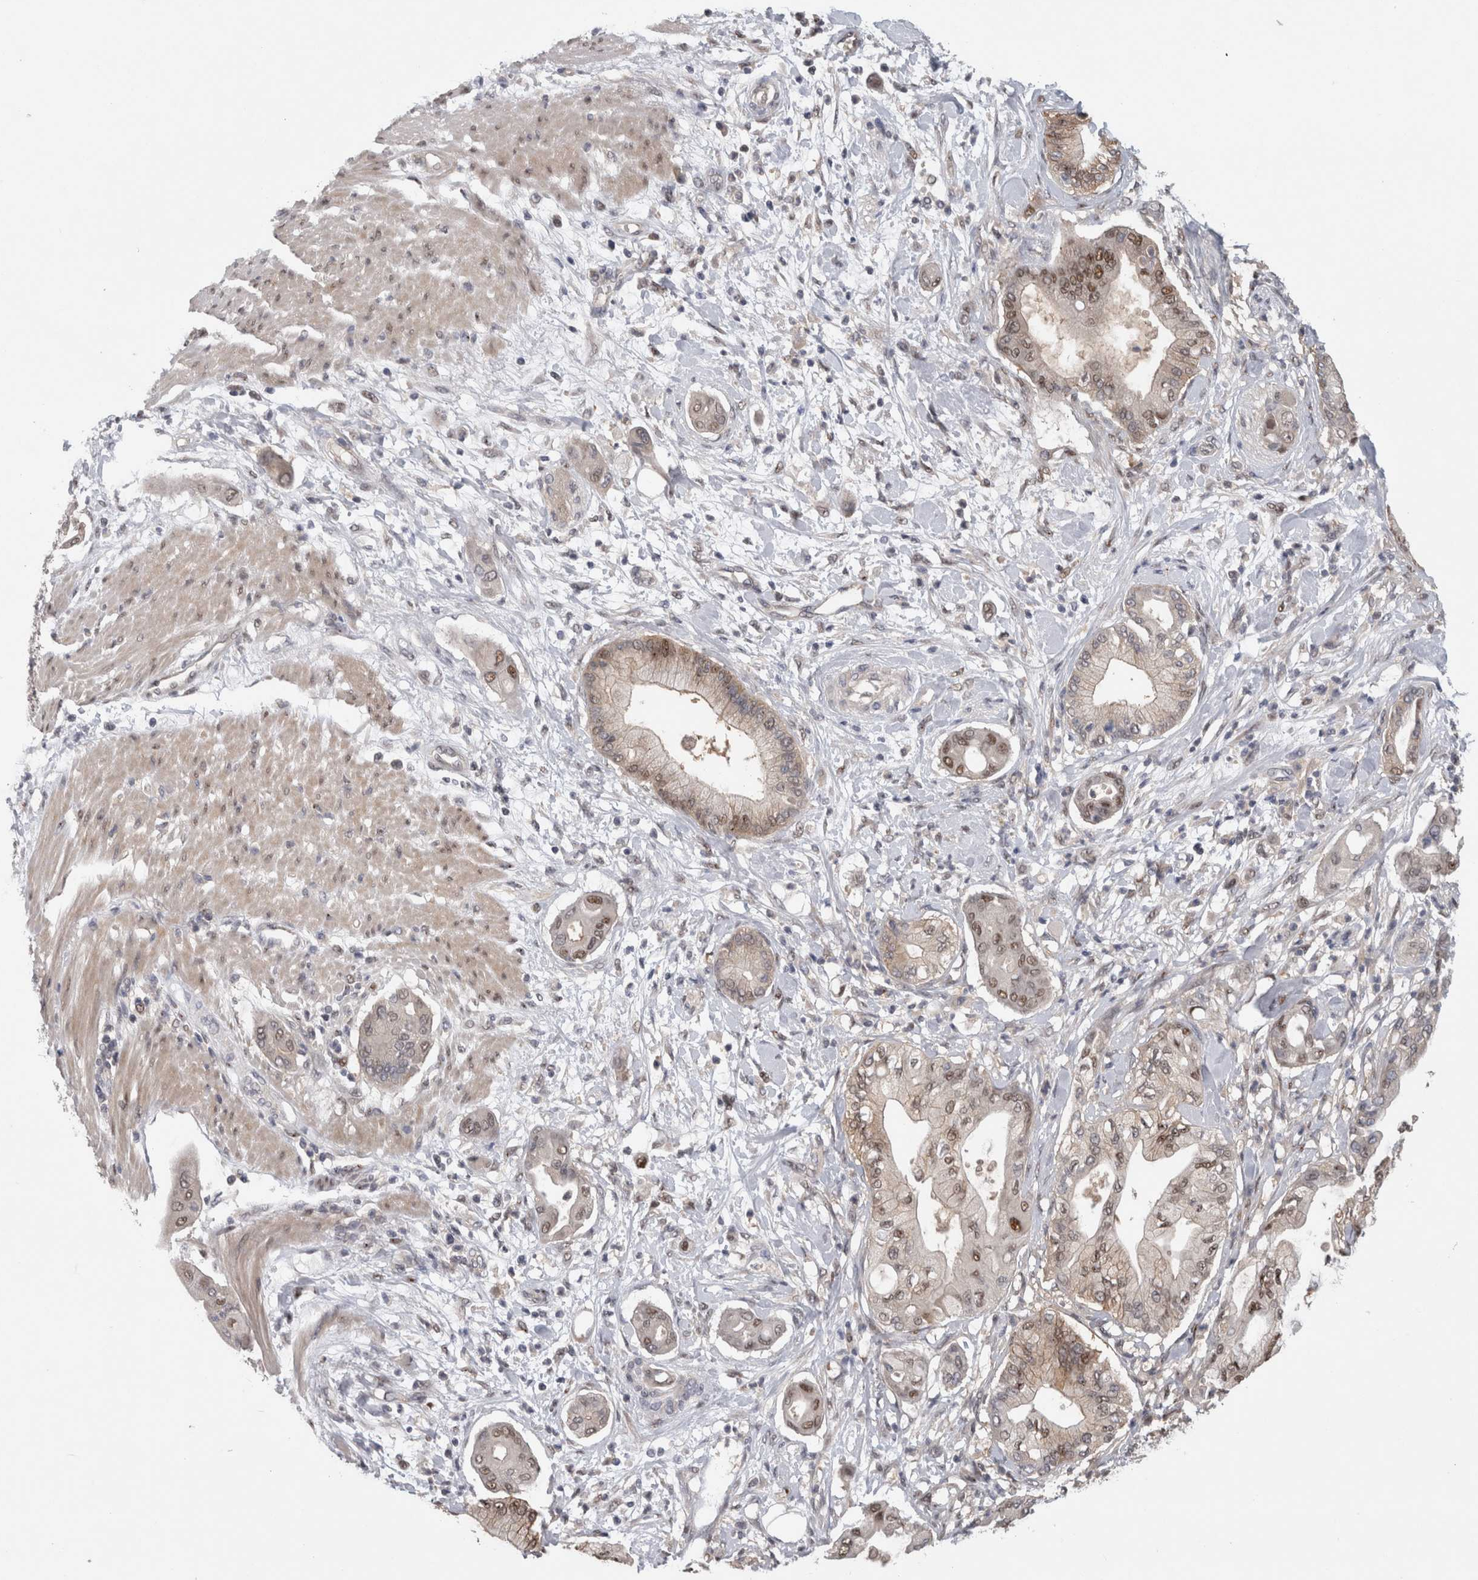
{"staining": {"intensity": "moderate", "quantity": "25%-75%", "location": "nuclear"}, "tissue": "pancreatic cancer", "cell_type": "Tumor cells", "image_type": "cancer", "snomed": [{"axis": "morphology", "description": "Adenocarcinoma, NOS"}, {"axis": "morphology", "description": "Adenocarcinoma, metastatic, NOS"}, {"axis": "topography", "description": "Lymph node"}, {"axis": "topography", "description": "Pancreas"}, {"axis": "topography", "description": "Duodenum"}], "caption": "This micrograph reveals pancreatic metastatic adenocarcinoma stained with immunohistochemistry (IHC) to label a protein in brown. The nuclear of tumor cells show moderate positivity for the protein. Nuclei are counter-stained blue.", "gene": "PIGP", "patient": {"sex": "female", "age": 64}}